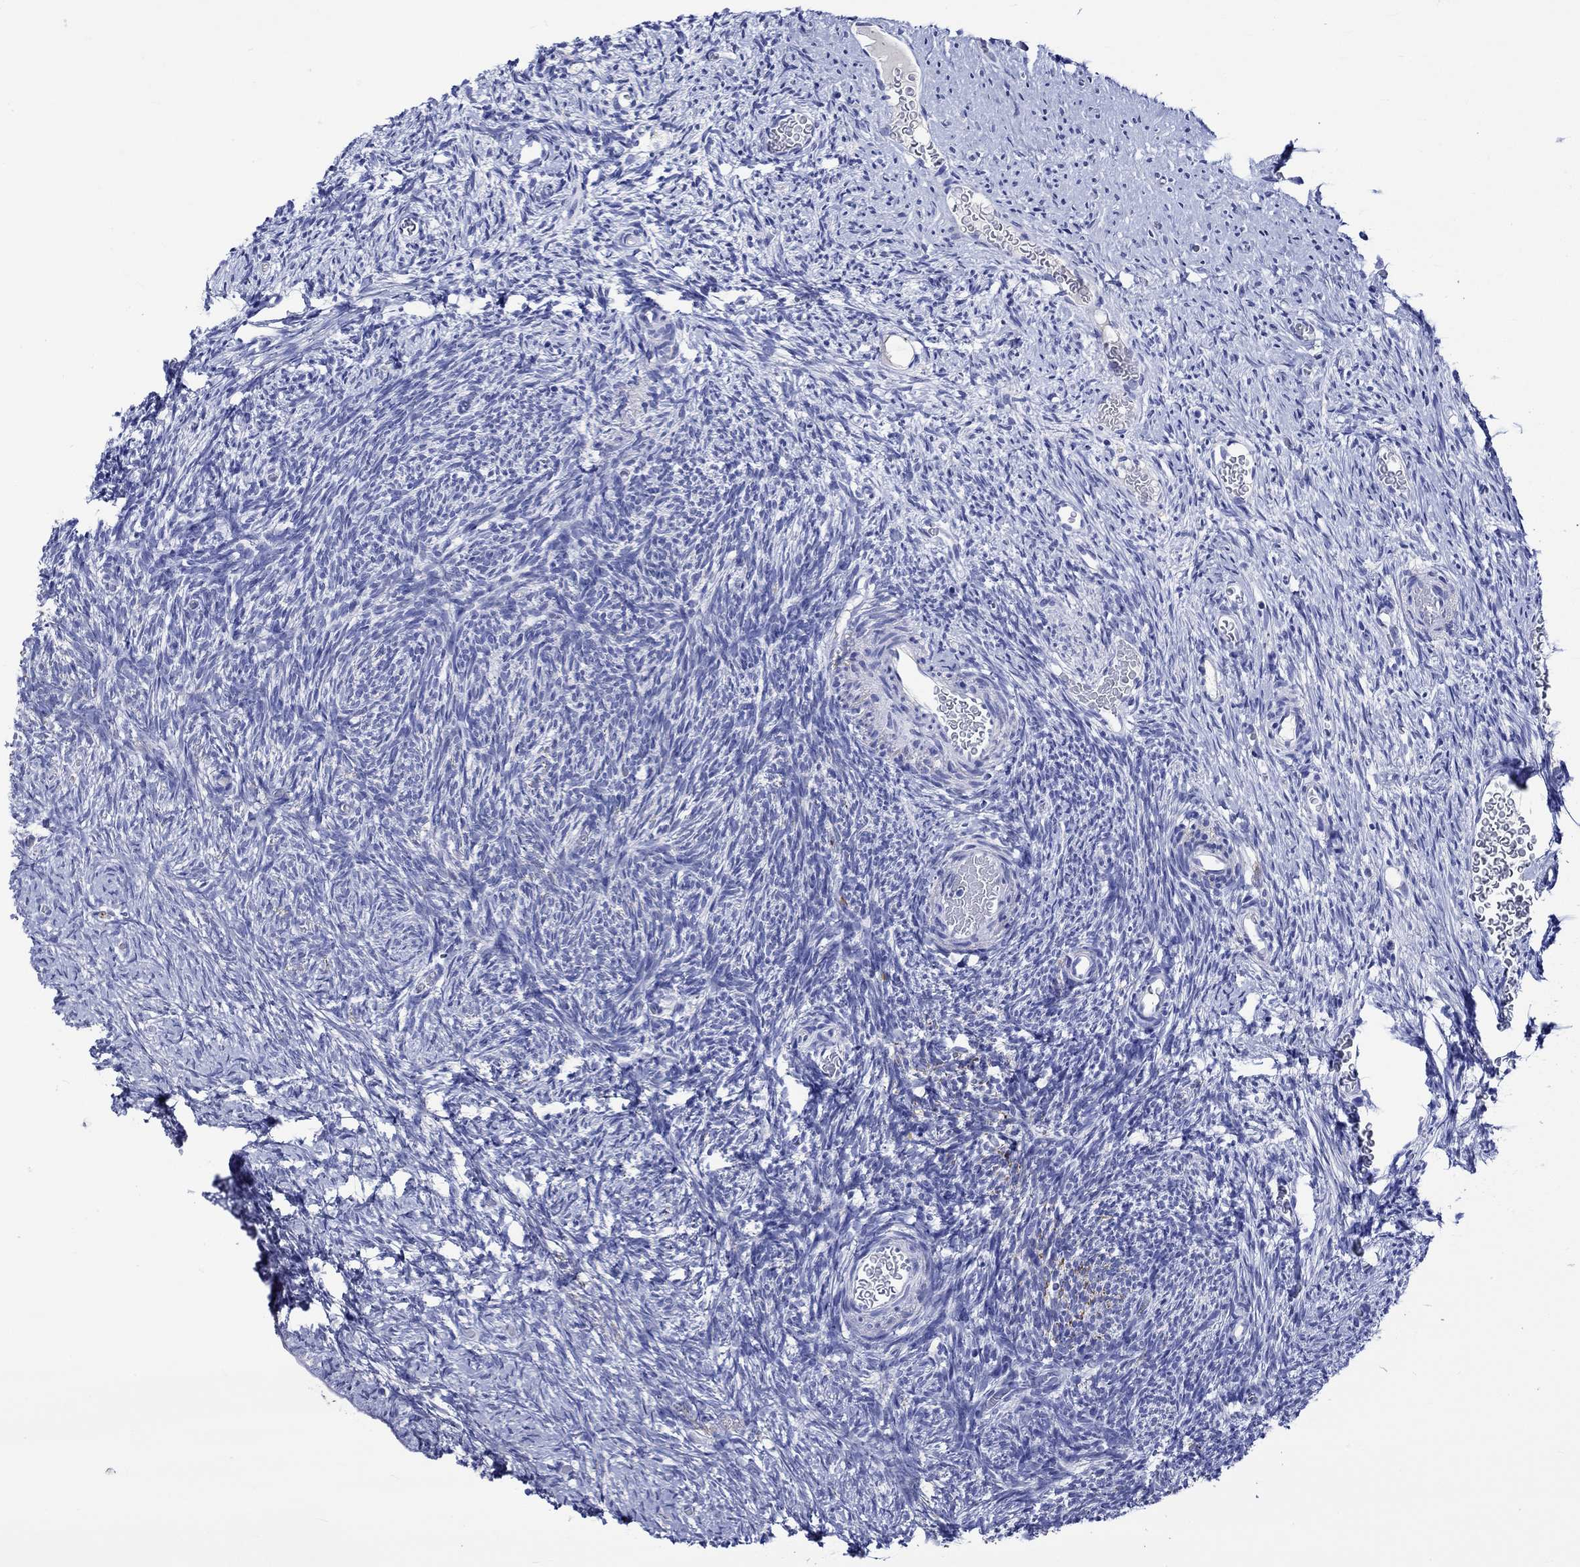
{"staining": {"intensity": "negative", "quantity": "none", "location": "none"}, "tissue": "ovary", "cell_type": "Follicle cells", "image_type": "normal", "snomed": [{"axis": "morphology", "description": "Normal tissue, NOS"}, {"axis": "topography", "description": "Ovary"}], "caption": "A photomicrograph of human ovary is negative for staining in follicle cells. (DAB (3,3'-diaminobenzidine) IHC, high magnification).", "gene": "KLHL35", "patient": {"sex": "female", "age": 39}}